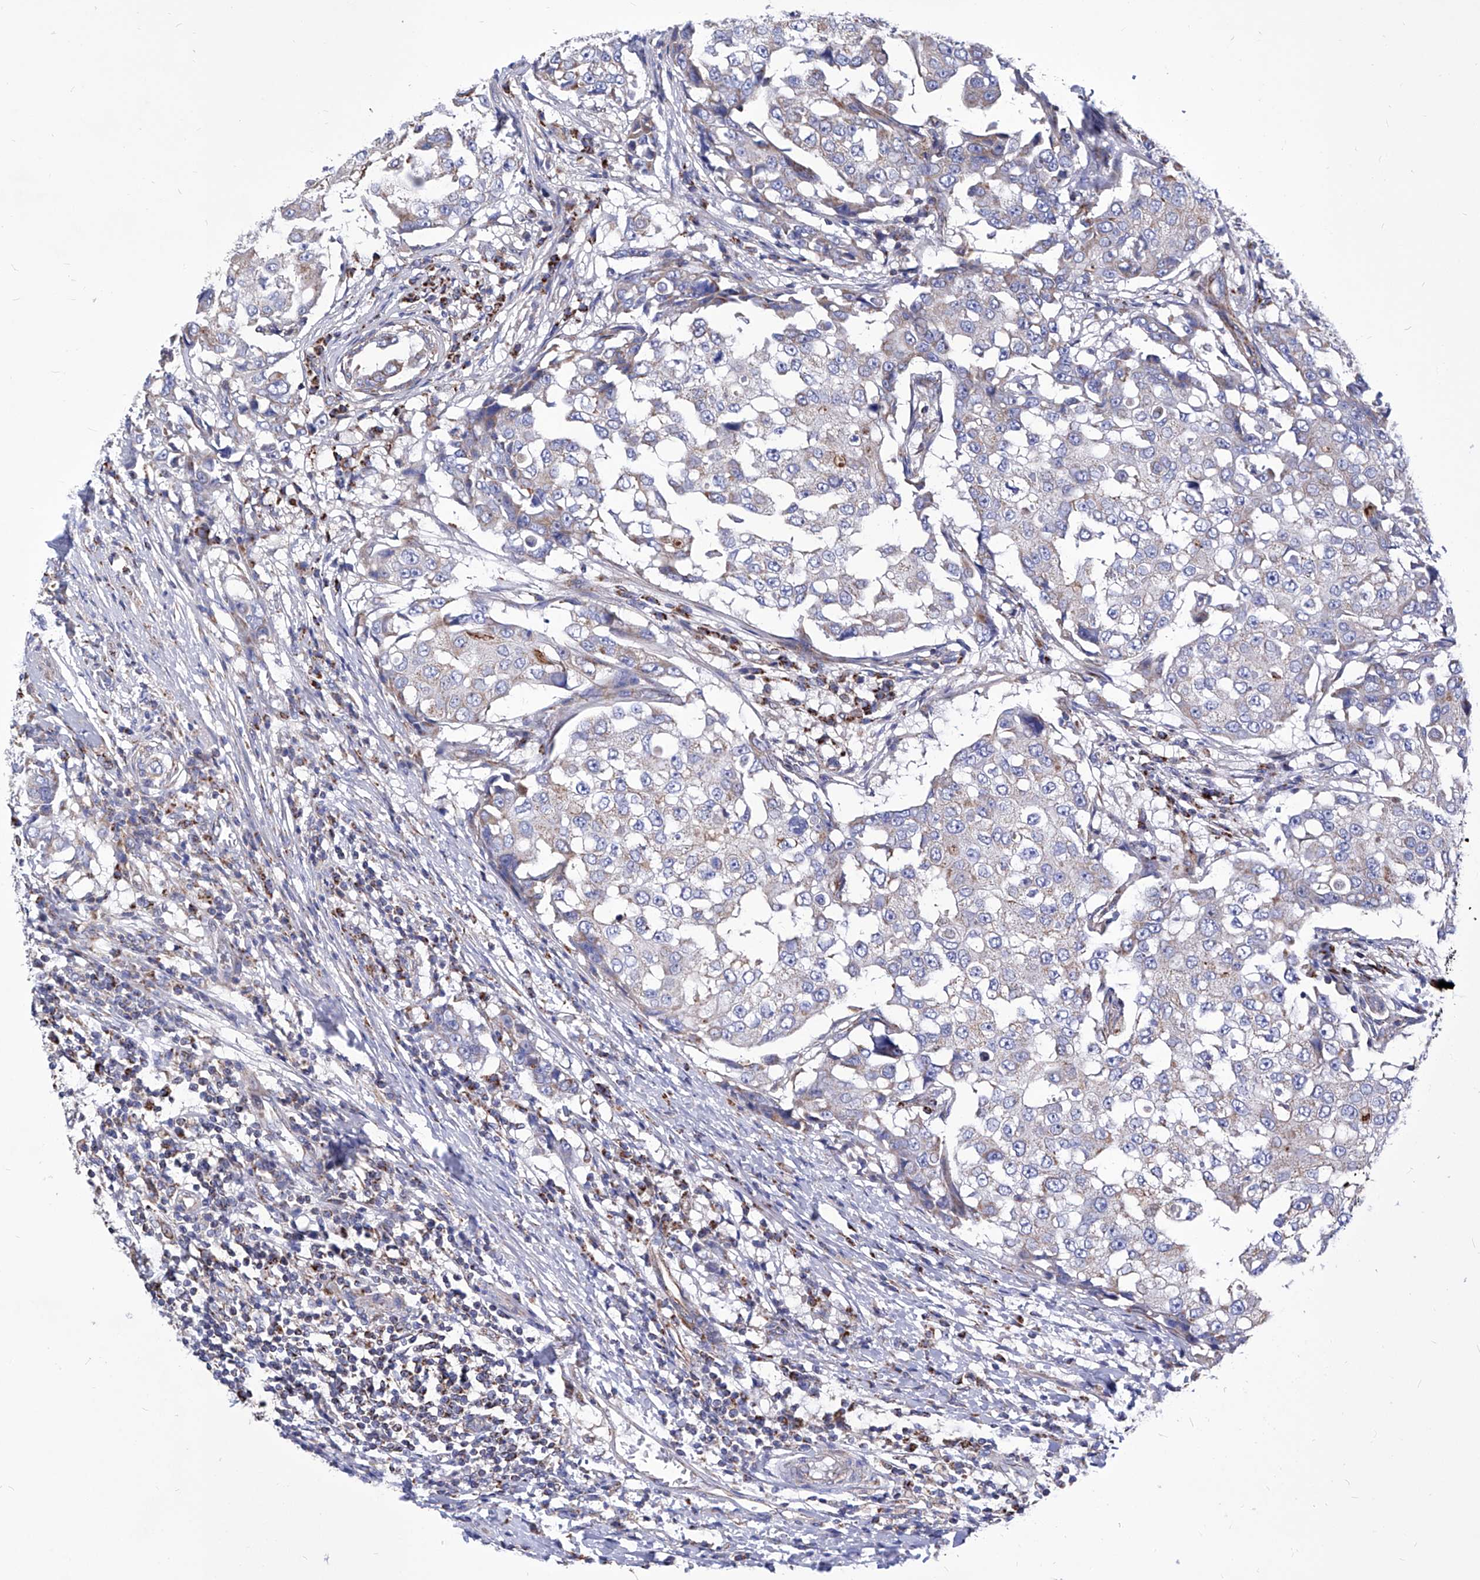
{"staining": {"intensity": "weak", "quantity": "<25%", "location": "cytoplasmic/membranous"}, "tissue": "breast cancer", "cell_type": "Tumor cells", "image_type": "cancer", "snomed": [{"axis": "morphology", "description": "Duct carcinoma"}, {"axis": "topography", "description": "Breast"}], "caption": "Histopathology image shows no protein staining in tumor cells of infiltrating ductal carcinoma (breast) tissue. The staining is performed using DAB brown chromogen with nuclei counter-stained in using hematoxylin.", "gene": "HRNR", "patient": {"sex": "female", "age": 27}}